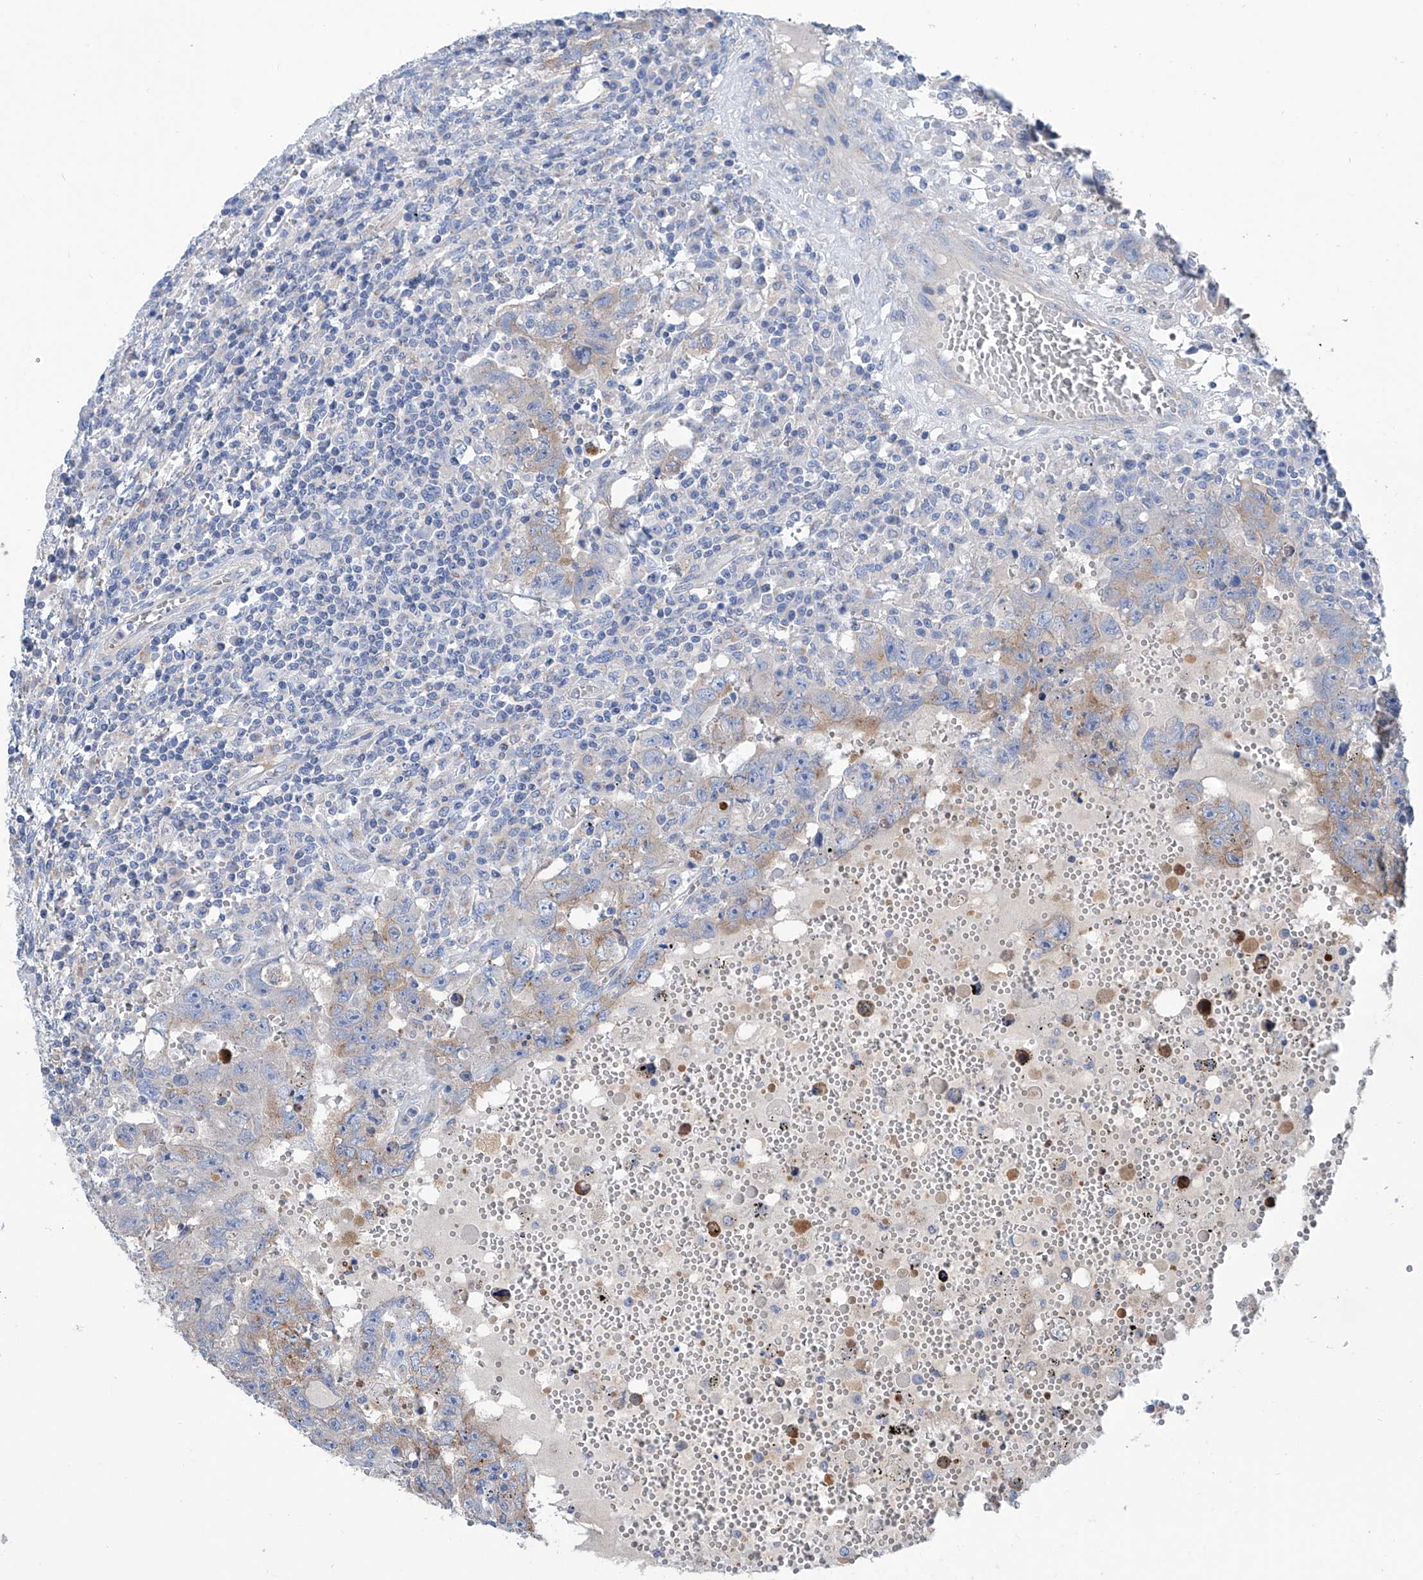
{"staining": {"intensity": "weak", "quantity": "<25%", "location": "cytoplasmic/membranous"}, "tissue": "testis cancer", "cell_type": "Tumor cells", "image_type": "cancer", "snomed": [{"axis": "morphology", "description": "Carcinoma, Embryonal, NOS"}, {"axis": "topography", "description": "Testis"}], "caption": "The histopathology image shows no significant positivity in tumor cells of testis cancer (embryonal carcinoma).", "gene": "SLC22A7", "patient": {"sex": "male", "age": 26}}